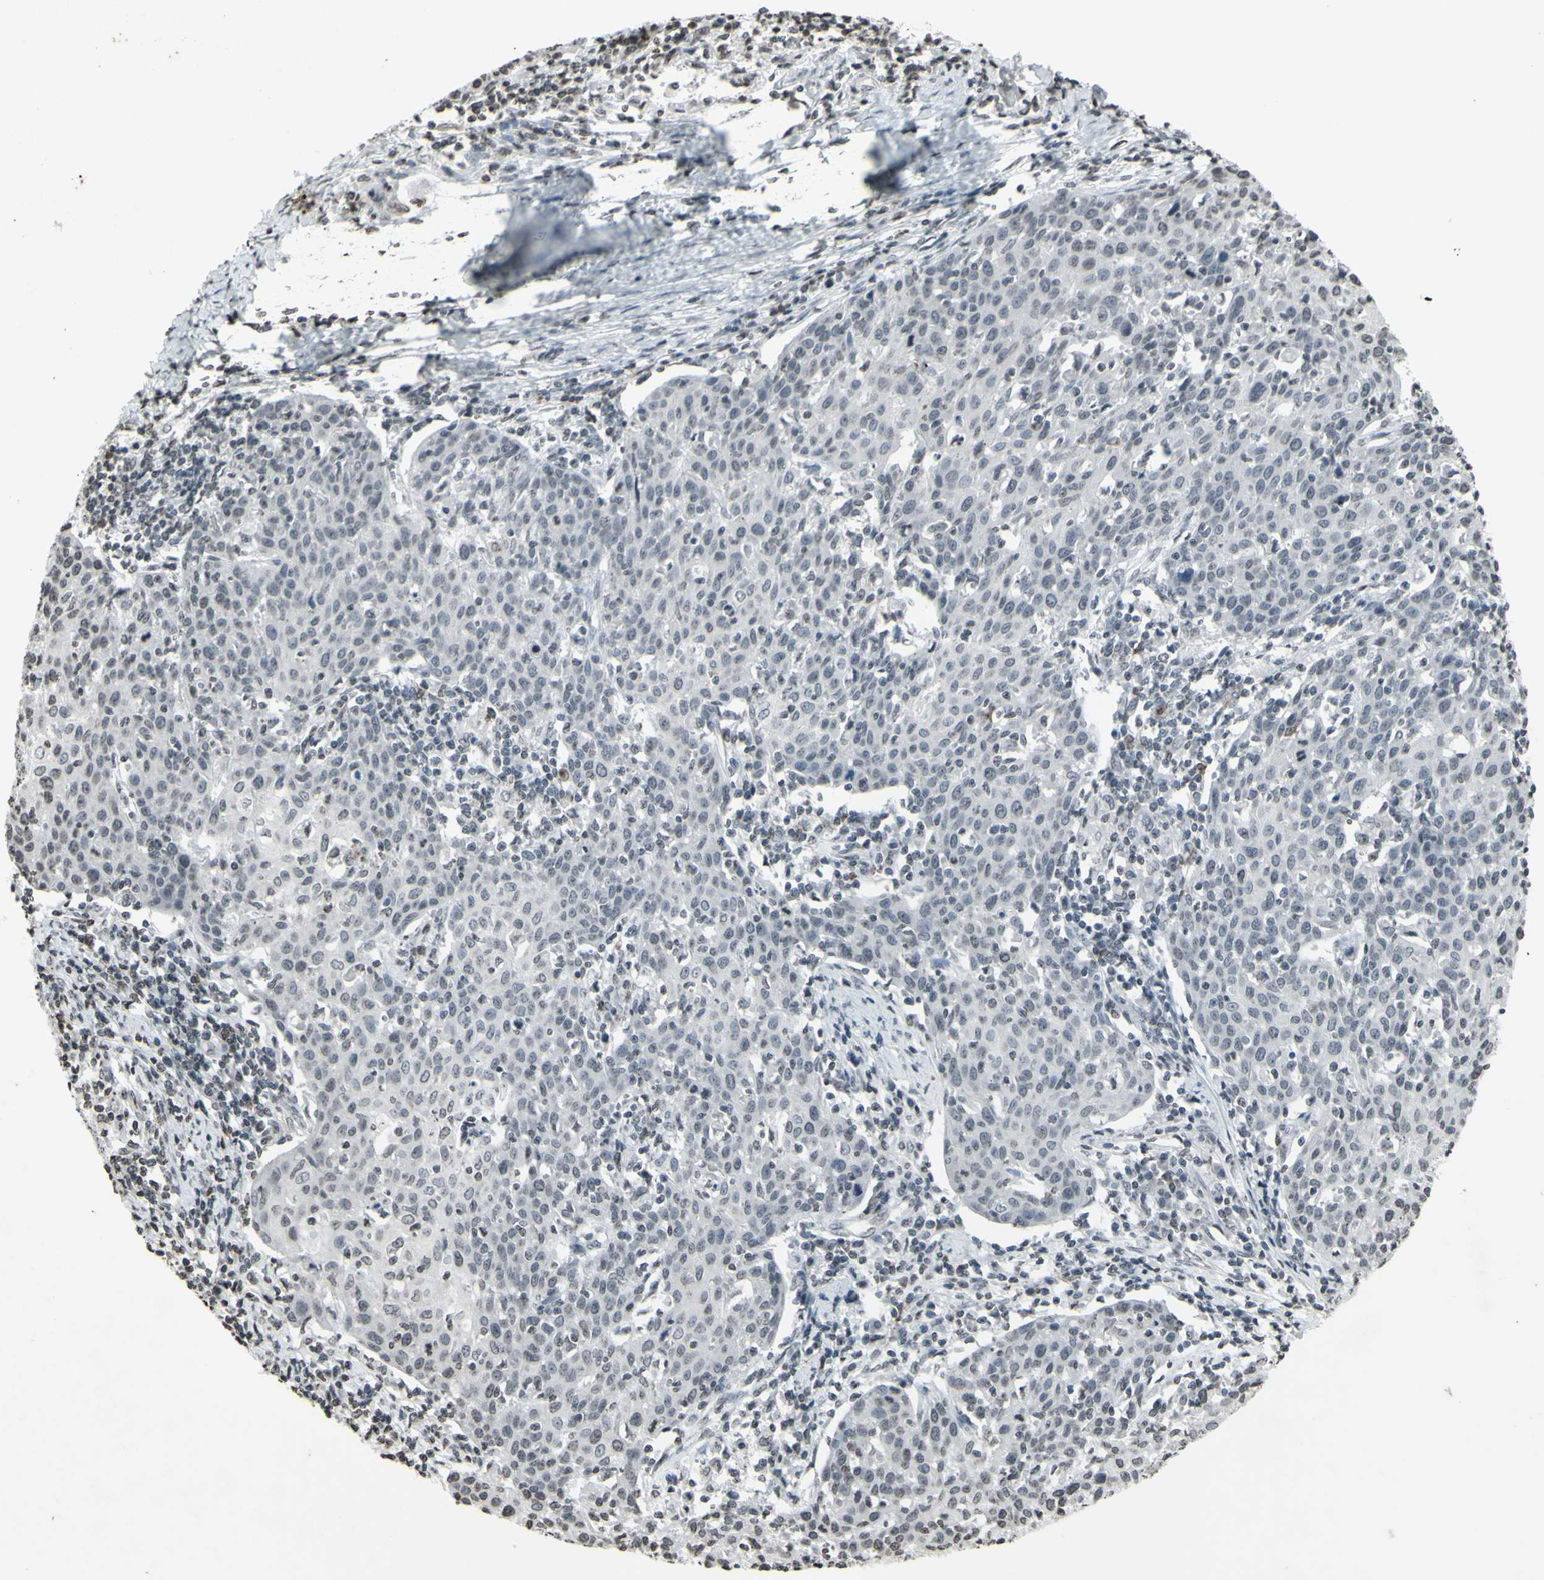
{"staining": {"intensity": "negative", "quantity": "none", "location": "none"}, "tissue": "cervical cancer", "cell_type": "Tumor cells", "image_type": "cancer", "snomed": [{"axis": "morphology", "description": "Squamous cell carcinoma, NOS"}, {"axis": "topography", "description": "Cervix"}], "caption": "Immunohistochemistry (IHC) photomicrograph of neoplastic tissue: cervical cancer (squamous cell carcinoma) stained with DAB demonstrates no significant protein staining in tumor cells. (DAB IHC with hematoxylin counter stain).", "gene": "CD79B", "patient": {"sex": "female", "age": 38}}